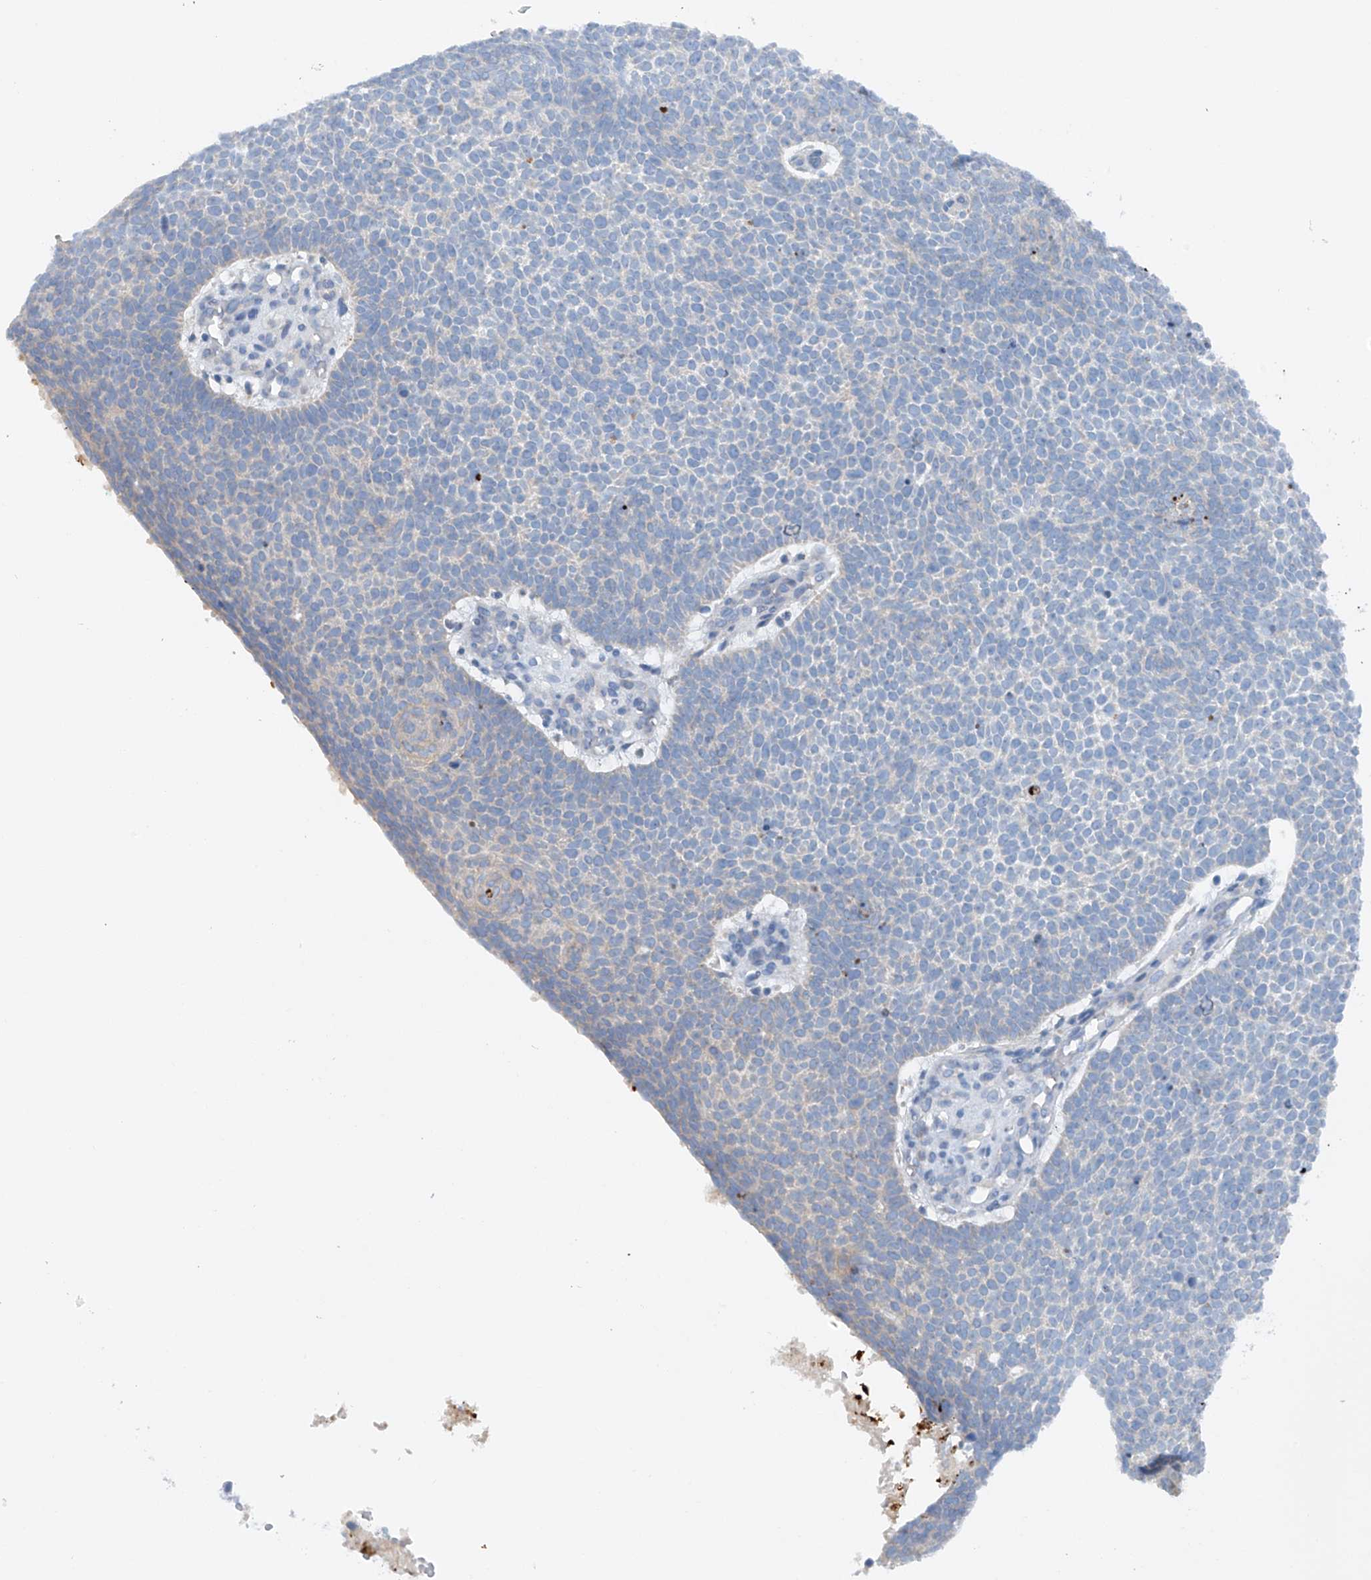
{"staining": {"intensity": "negative", "quantity": "none", "location": "none"}, "tissue": "skin cancer", "cell_type": "Tumor cells", "image_type": "cancer", "snomed": [{"axis": "morphology", "description": "Basal cell carcinoma"}, {"axis": "topography", "description": "Skin"}], "caption": "Immunohistochemistry of skin cancer reveals no expression in tumor cells.", "gene": "CEP85L", "patient": {"sex": "female", "age": 81}}